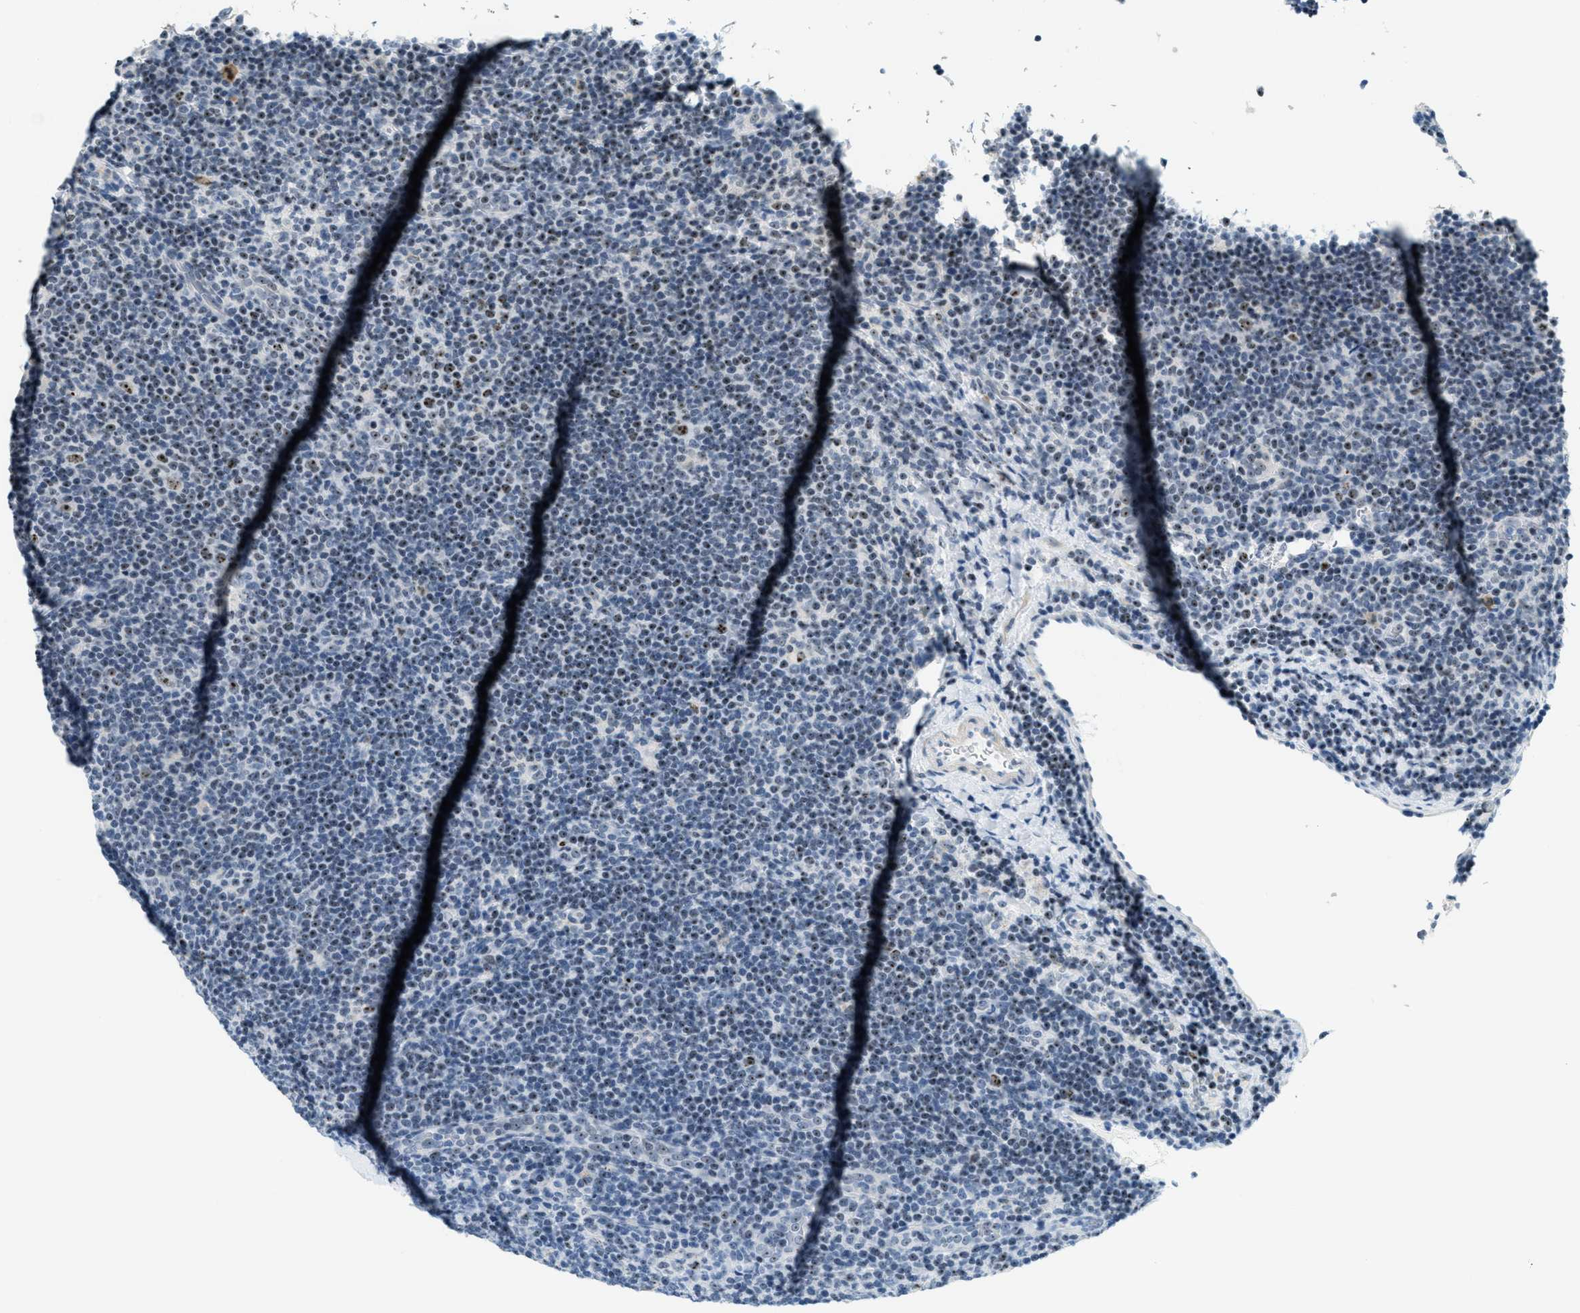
{"staining": {"intensity": "moderate", "quantity": "25%-75%", "location": "nuclear"}, "tissue": "lymphoma", "cell_type": "Tumor cells", "image_type": "cancer", "snomed": [{"axis": "morphology", "description": "Hodgkin's disease, NOS"}, {"axis": "topography", "description": "Lymph node"}], "caption": "Immunohistochemistry histopathology image of human lymphoma stained for a protein (brown), which exhibits medium levels of moderate nuclear positivity in approximately 25%-75% of tumor cells.", "gene": "DDX47", "patient": {"sex": "female", "age": 57}}